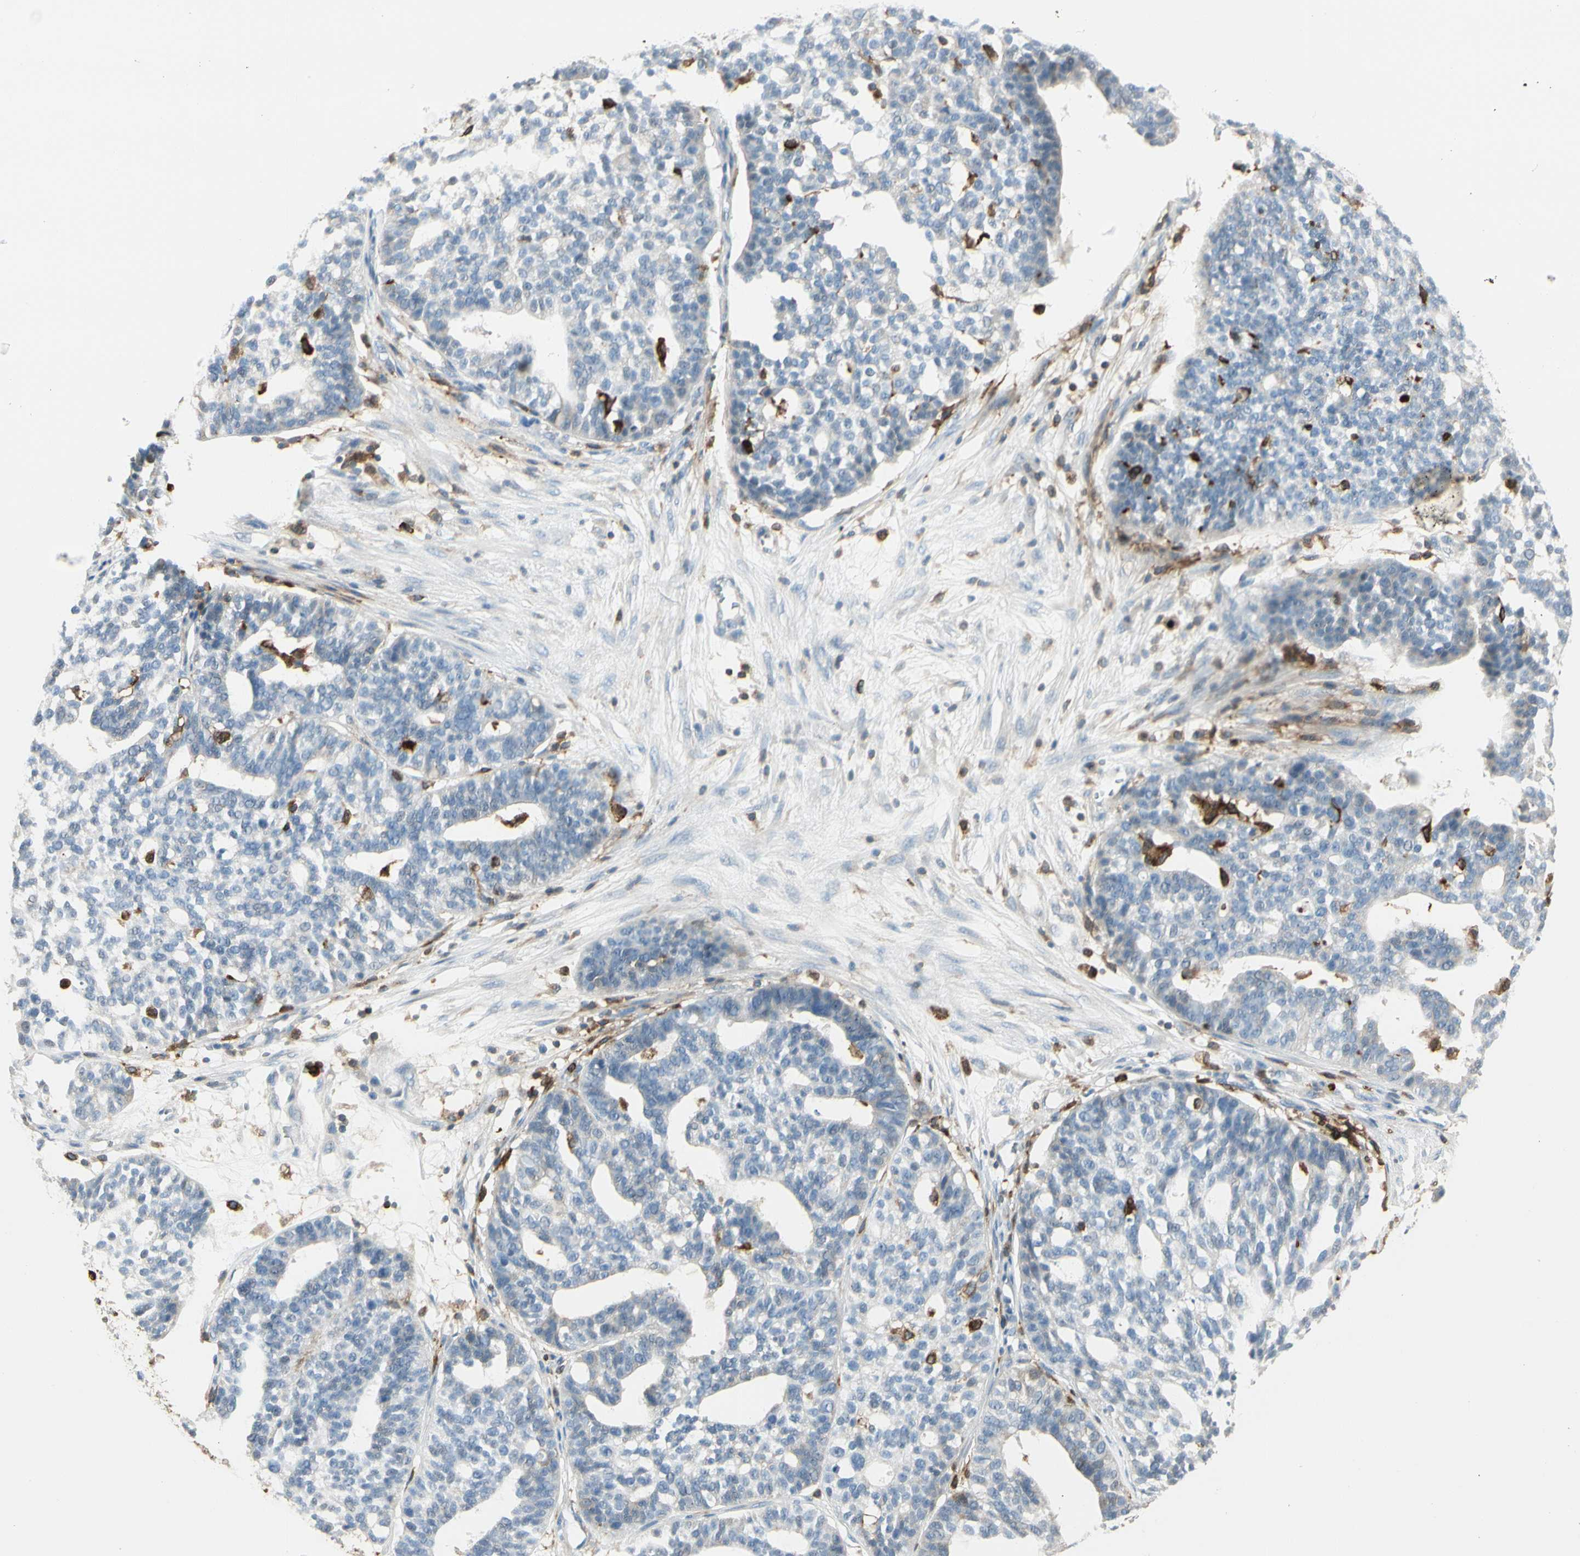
{"staining": {"intensity": "negative", "quantity": "none", "location": "none"}, "tissue": "ovarian cancer", "cell_type": "Tumor cells", "image_type": "cancer", "snomed": [{"axis": "morphology", "description": "Cystadenocarcinoma, serous, NOS"}, {"axis": "topography", "description": "Ovary"}], "caption": "Tumor cells show no significant protein positivity in ovarian cancer (serous cystadenocarcinoma).", "gene": "ITGB2", "patient": {"sex": "female", "age": 59}}